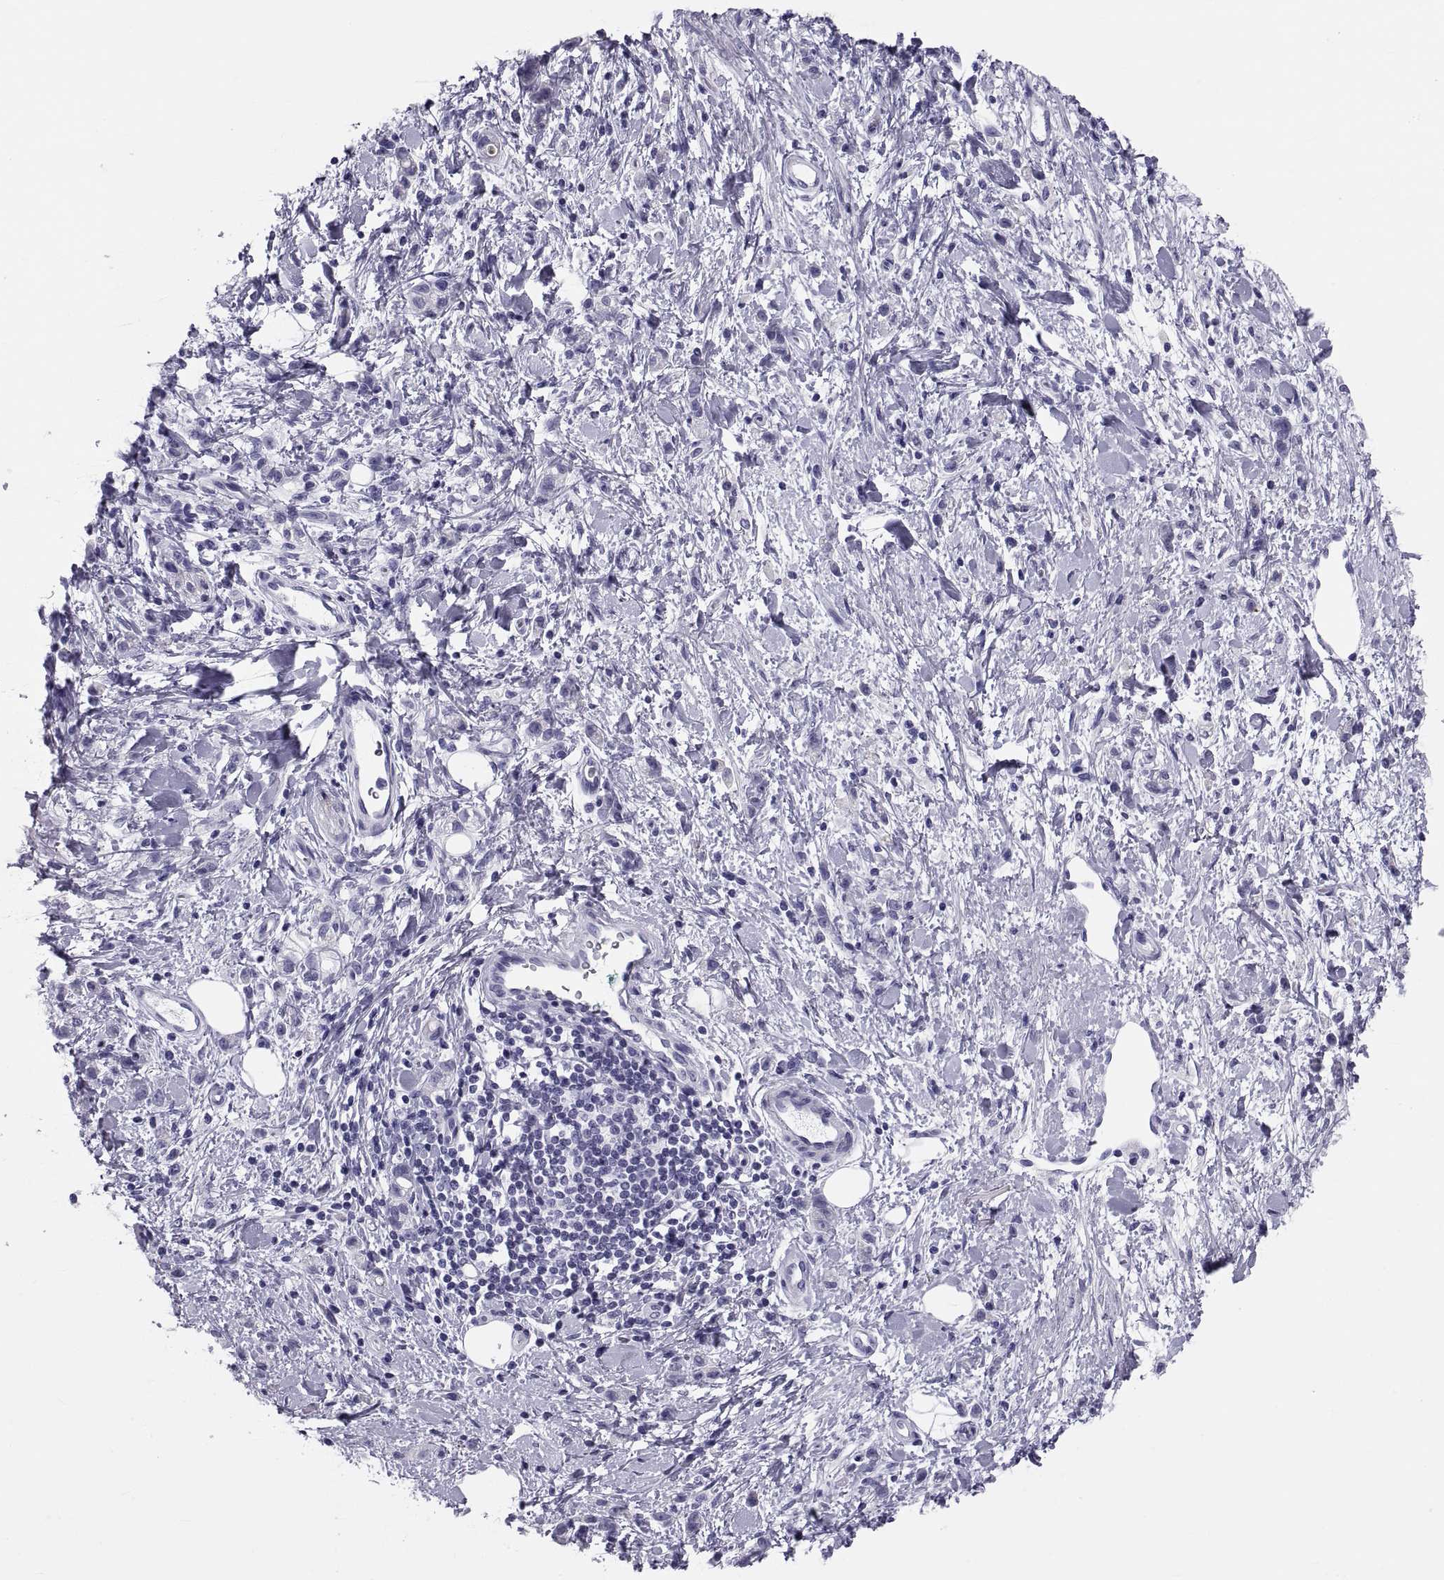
{"staining": {"intensity": "negative", "quantity": "none", "location": "none"}, "tissue": "stomach cancer", "cell_type": "Tumor cells", "image_type": "cancer", "snomed": [{"axis": "morphology", "description": "Adenocarcinoma, NOS"}, {"axis": "topography", "description": "Stomach"}], "caption": "This is a micrograph of immunohistochemistry staining of adenocarcinoma (stomach), which shows no positivity in tumor cells. Nuclei are stained in blue.", "gene": "DEFB129", "patient": {"sex": "male", "age": 77}}